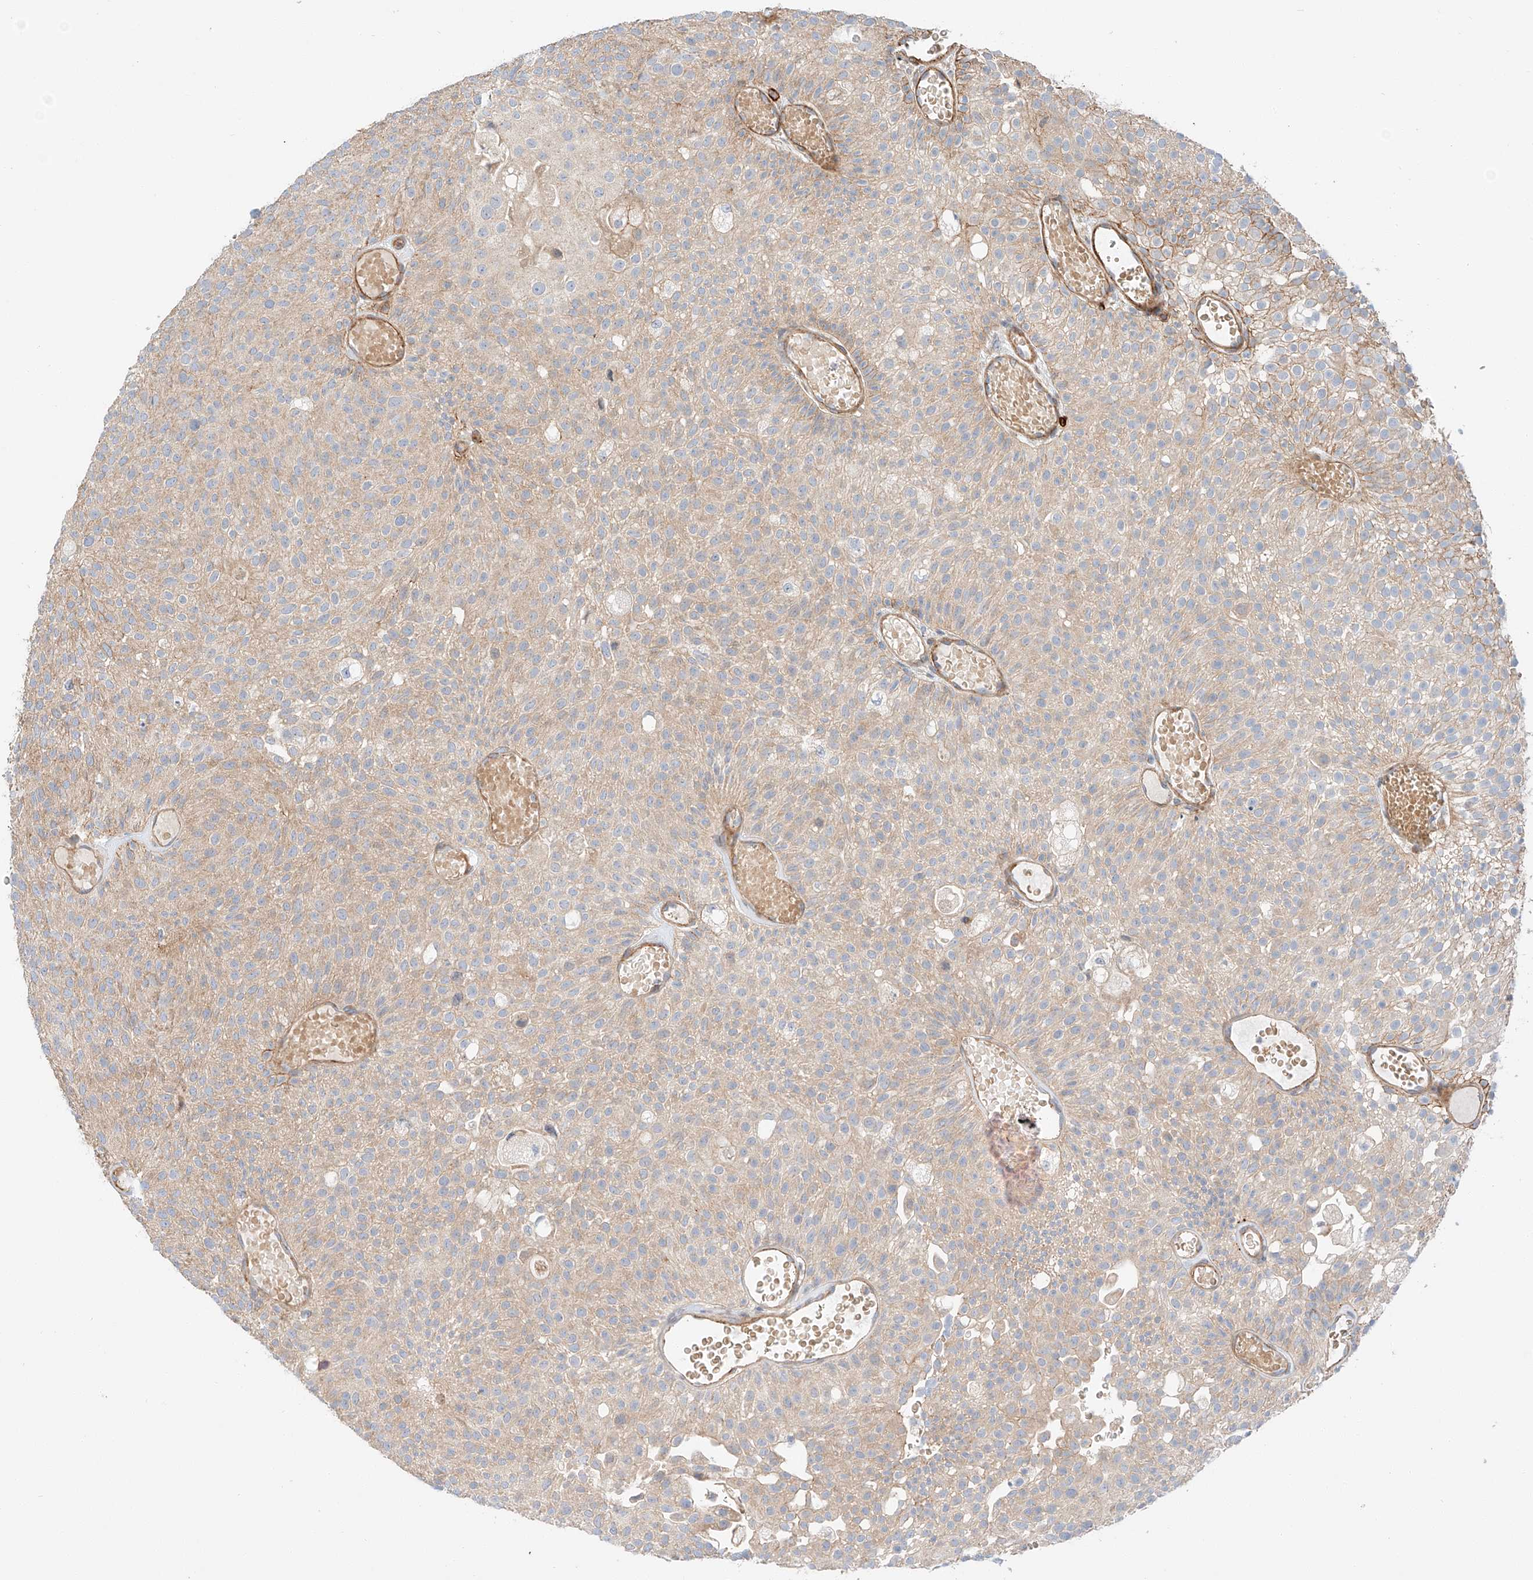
{"staining": {"intensity": "weak", "quantity": "25%-75%", "location": "cytoplasmic/membranous"}, "tissue": "urothelial cancer", "cell_type": "Tumor cells", "image_type": "cancer", "snomed": [{"axis": "morphology", "description": "Urothelial carcinoma, Low grade"}, {"axis": "topography", "description": "Urinary bladder"}], "caption": "A brown stain highlights weak cytoplasmic/membranous positivity of a protein in urothelial cancer tumor cells.", "gene": "MINDY4", "patient": {"sex": "male", "age": 78}}